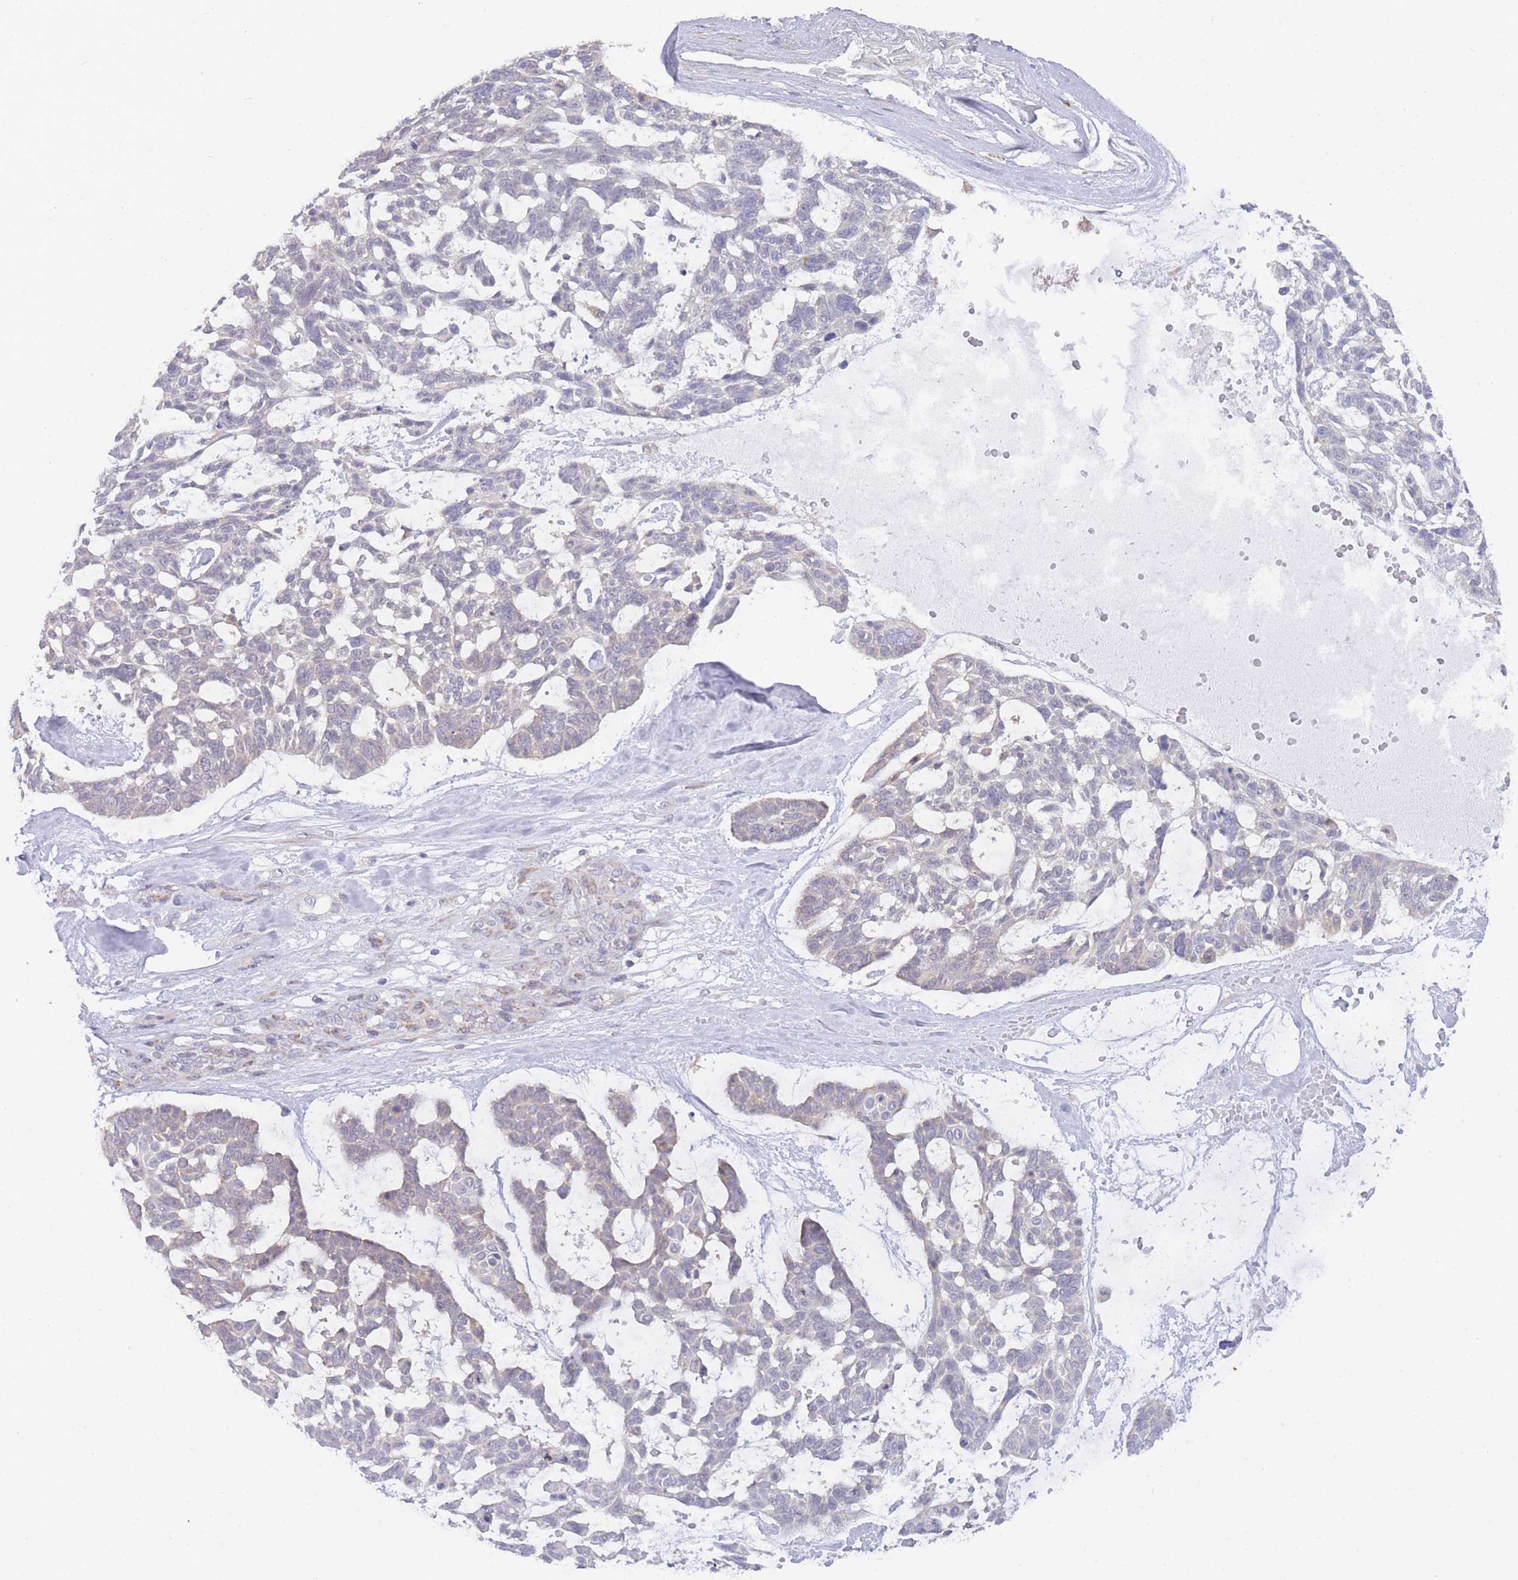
{"staining": {"intensity": "negative", "quantity": "none", "location": "none"}, "tissue": "skin cancer", "cell_type": "Tumor cells", "image_type": "cancer", "snomed": [{"axis": "morphology", "description": "Basal cell carcinoma"}, {"axis": "topography", "description": "Skin"}], "caption": "This image is of basal cell carcinoma (skin) stained with immunohistochemistry (IHC) to label a protein in brown with the nuclei are counter-stained blue. There is no staining in tumor cells. Nuclei are stained in blue.", "gene": "ZNF510", "patient": {"sex": "male", "age": 88}}